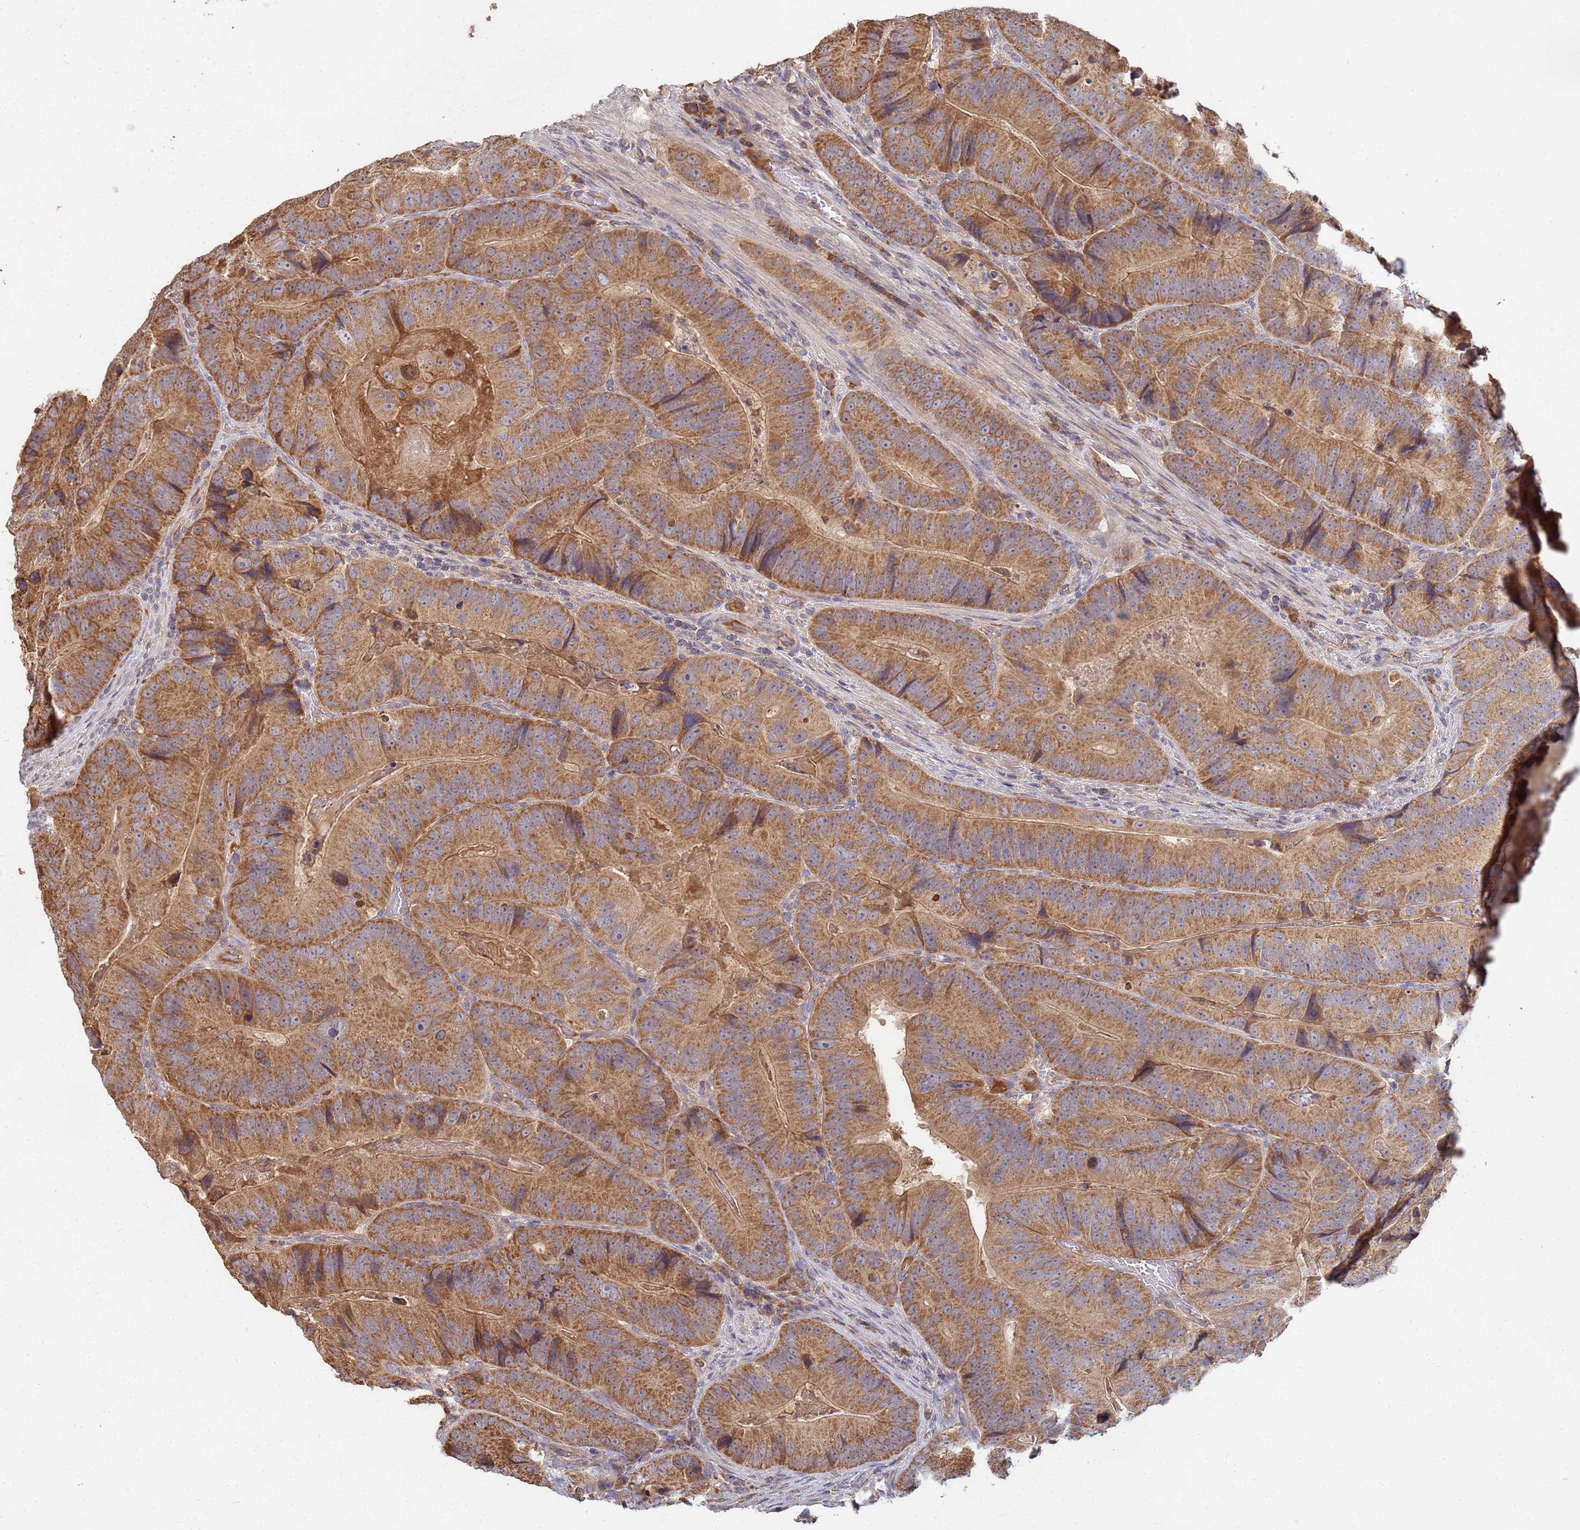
{"staining": {"intensity": "moderate", "quantity": ">75%", "location": "cytoplasmic/membranous"}, "tissue": "colorectal cancer", "cell_type": "Tumor cells", "image_type": "cancer", "snomed": [{"axis": "morphology", "description": "Adenocarcinoma, NOS"}, {"axis": "topography", "description": "Colon"}], "caption": "Immunohistochemistry (IHC) micrograph of neoplastic tissue: adenocarcinoma (colorectal) stained using immunohistochemistry exhibits medium levels of moderate protein expression localized specifically in the cytoplasmic/membranous of tumor cells, appearing as a cytoplasmic/membranous brown color.", "gene": "C5orf34", "patient": {"sex": "female", "age": 86}}